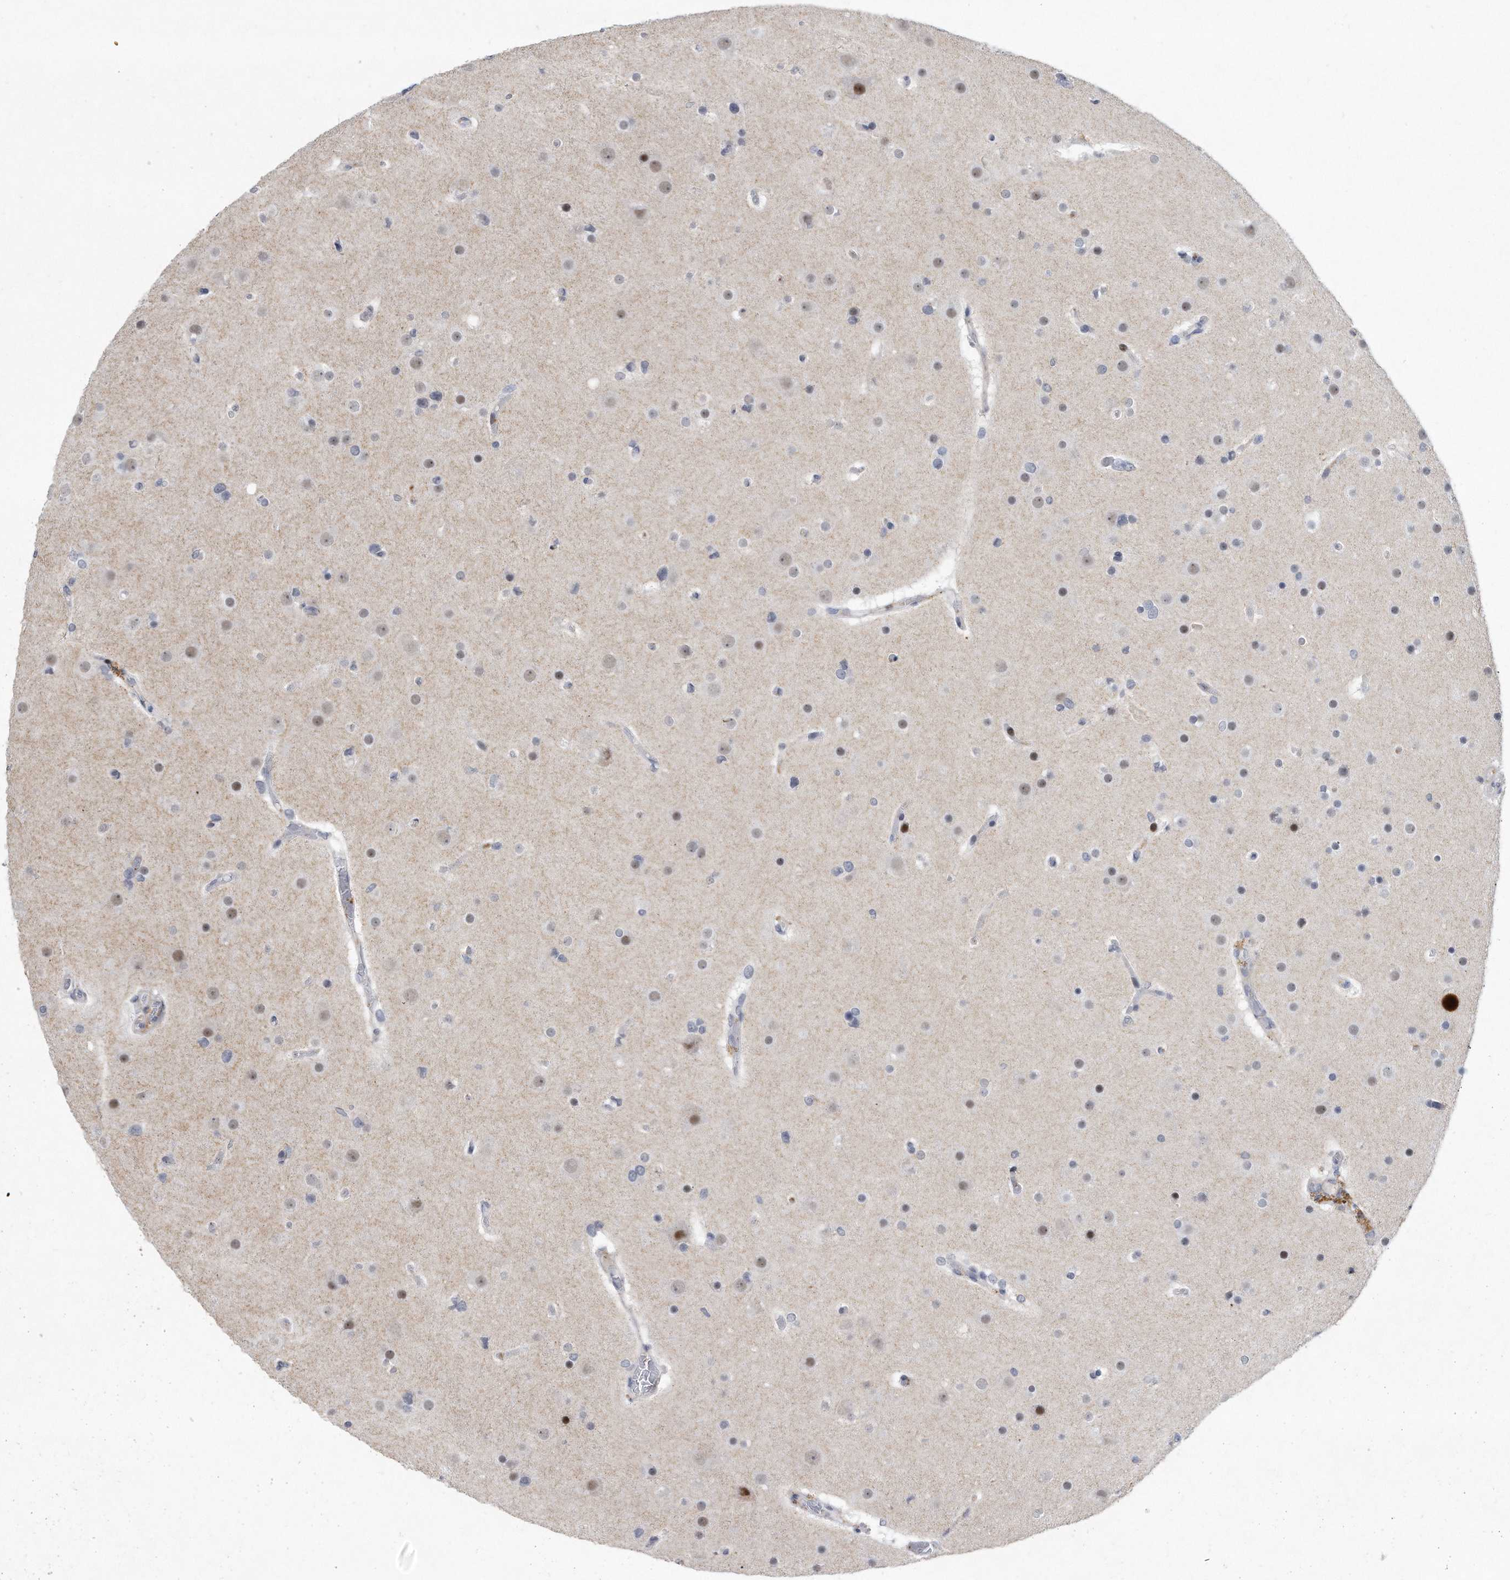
{"staining": {"intensity": "weak", "quantity": "<25%", "location": "nuclear"}, "tissue": "glioma", "cell_type": "Tumor cells", "image_type": "cancer", "snomed": [{"axis": "morphology", "description": "Glioma, malignant, High grade"}, {"axis": "topography", "description": "Cerebral cortex"}], "caption": "High magnification brightfield microscopy of malignant high-grade glioma stained with DAB (brown) and counterstained with hematoxylin (blue): tumor cells show no significant expression.", "gene": "PGBD2", "patient": {"sex": "female", "age": 36}}